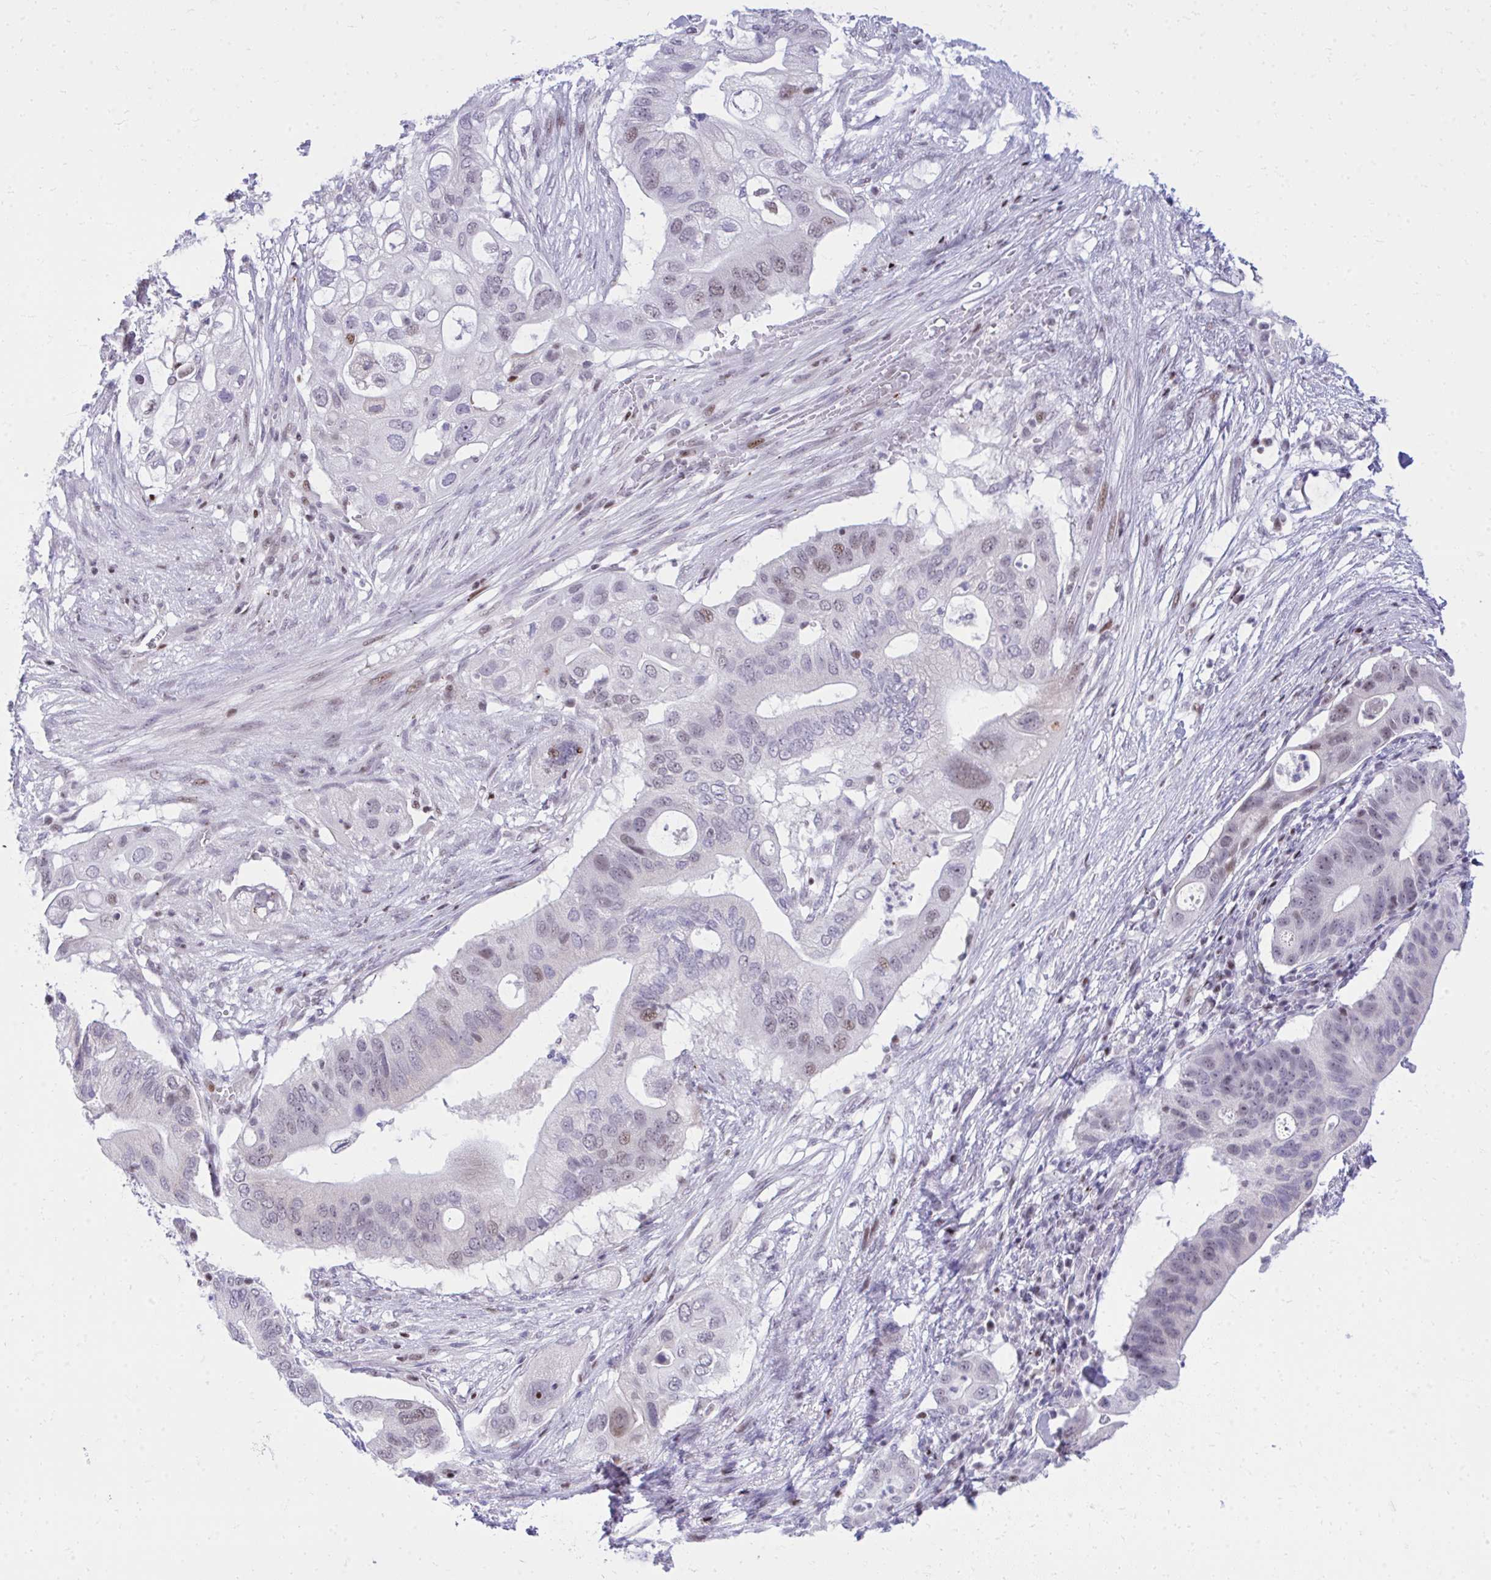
{"staining": {"intensity": "weak", "quantity": "<25%", "location": "nuclear"}, "tissue": "pancreatic cancer", "cell_type": "Tumor cells", "image_type": "cancer", "snomed": [{"axis": "morphology", "description": "Adenocarcinoma, NOS"}, {"axis": "topography", "description": "Pancreas"}], "caption": "DAB immunohistochemical staining of pancreatic cancer shows no significant staining in tumor cells.", "gene": "C14orf39", "patient": {"sex": "female", "age": 72}}